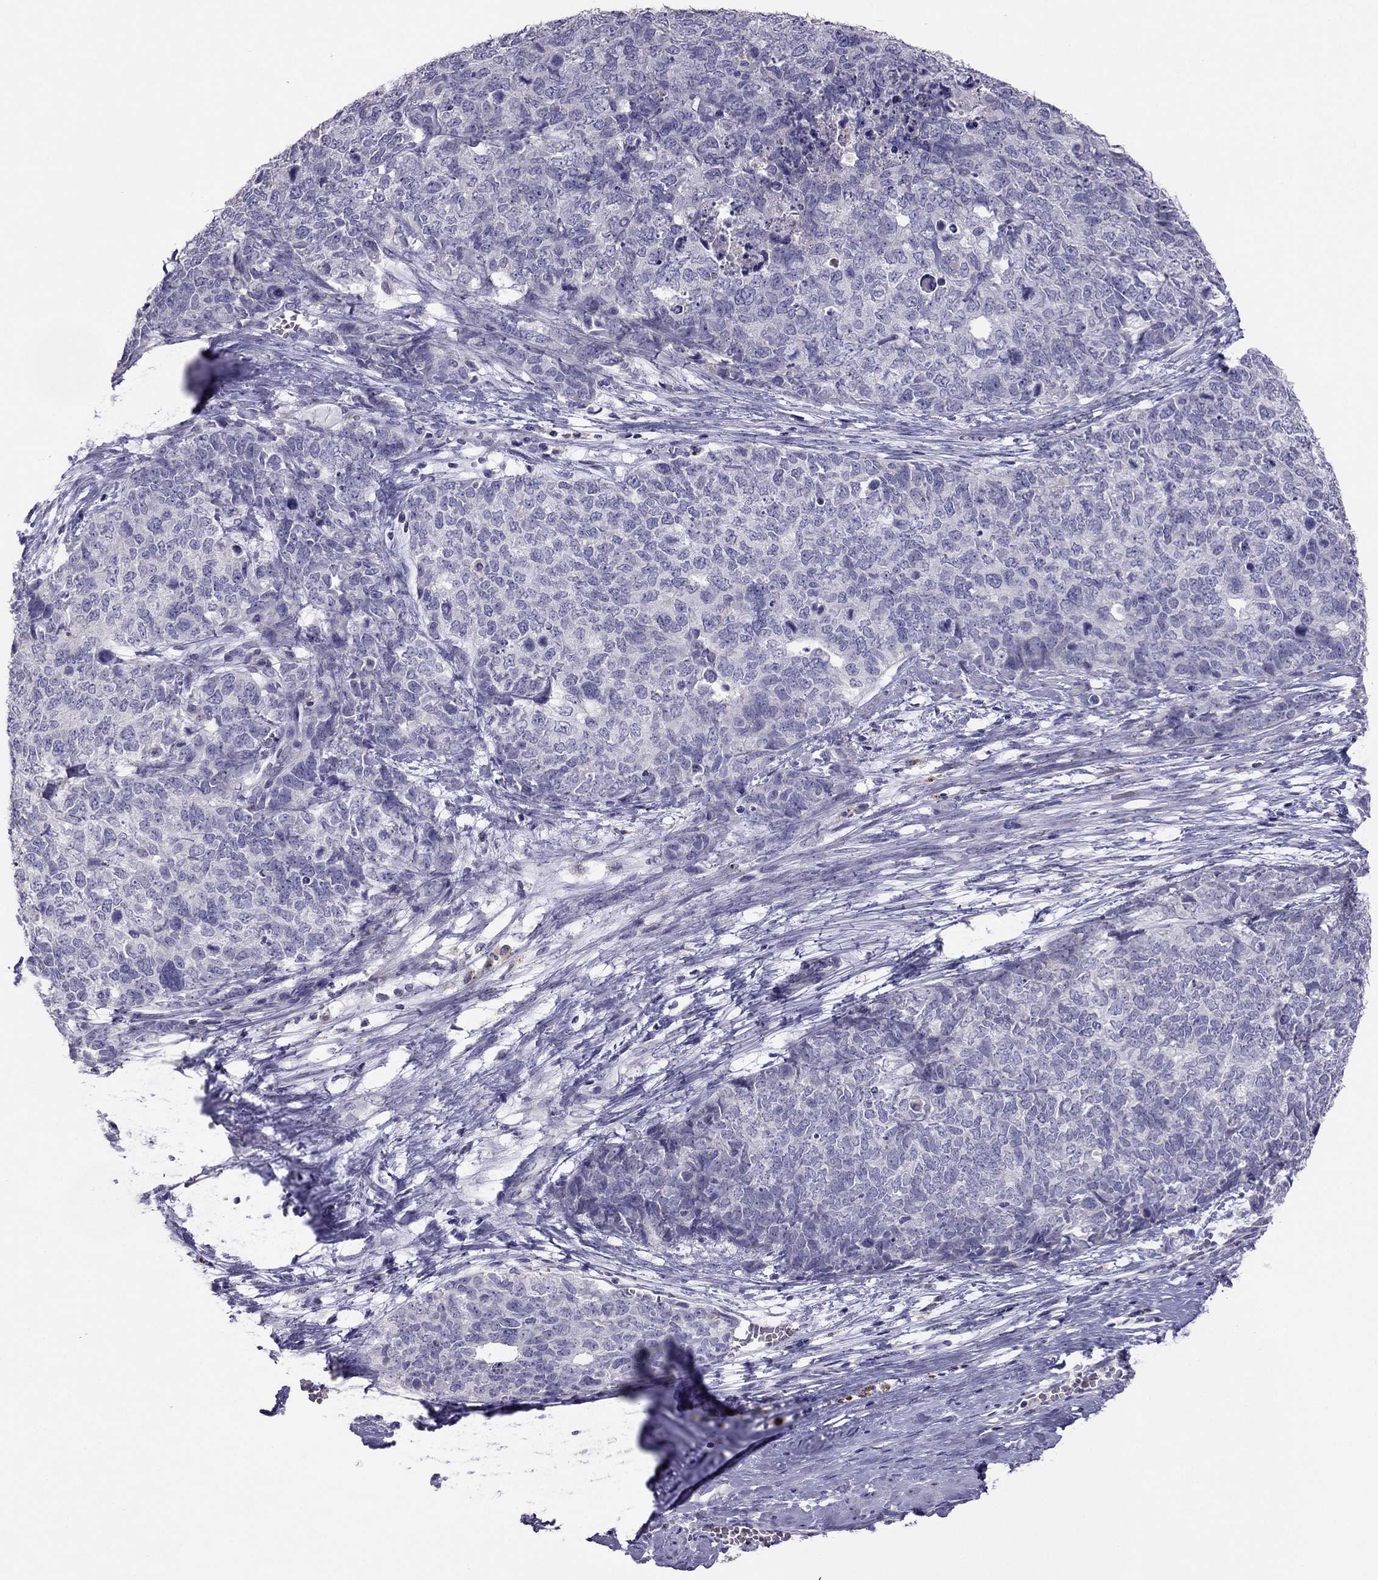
{"staining": {"intensity": "negative", "quantity": "none", "location": "none"}, "tissue": "cervical cancer", "cell_type": "Tumor cells", "image_type": "cancer", "snomed": [{"axis": "morphology", "description": "Squamous cell carcinoma, NOS"}, {"axis": "topography", "description": "Cervix"}], "caption": "An IHC image of cervical cancer (squamous cell carcinoma) is shown. There is no staining in tumor cells of cervical cancer (squamous cell carcinoma). Nuclei are stained in blue.", "gene": "RGS8", "patient": {"sex": "female", "age": 63}}